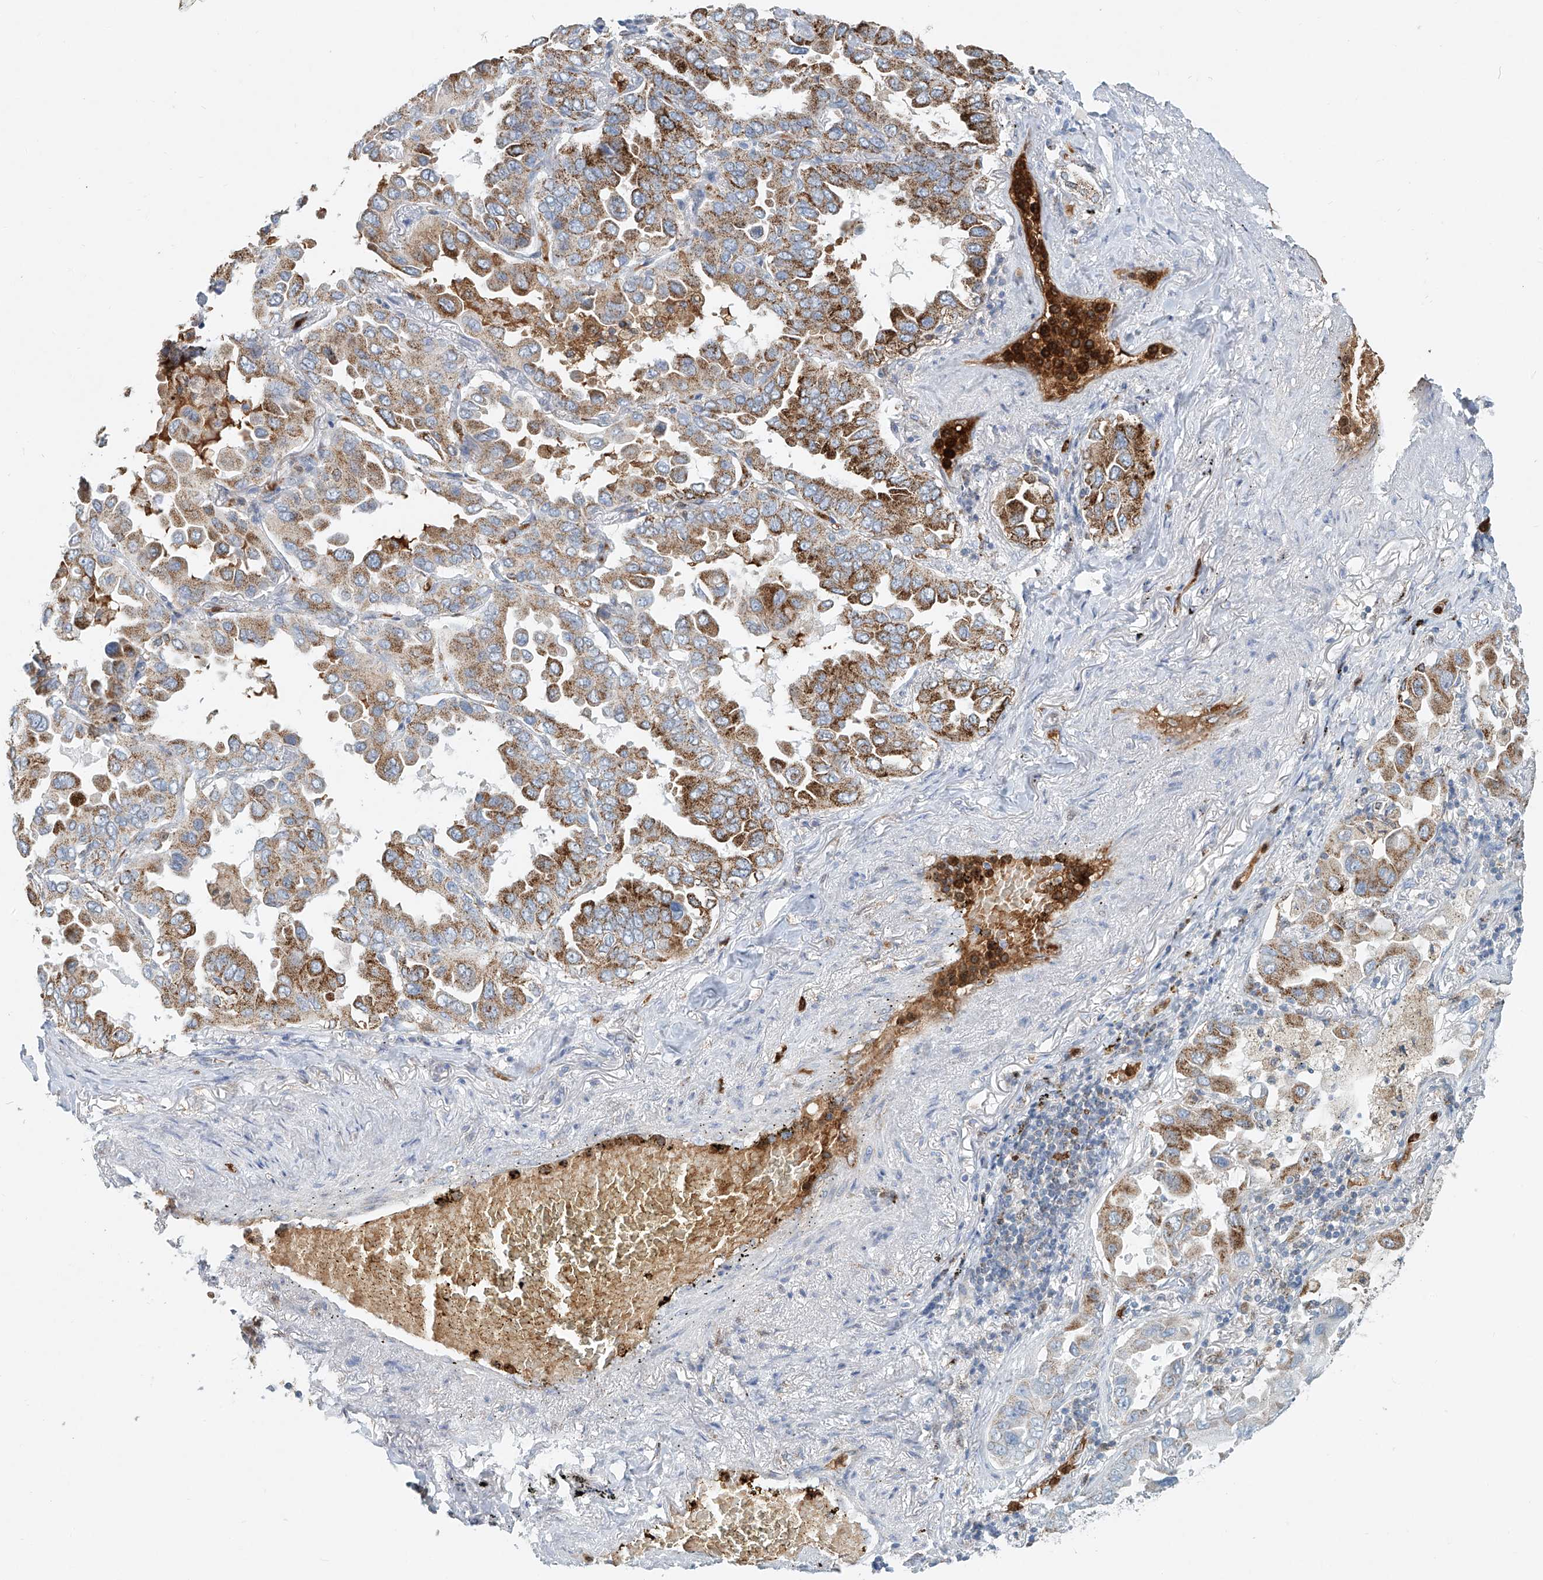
{"staining": {"intensity": "moderate", "quantity": "25%-75%", "location": "cytoplasmic/membranous"}, "tissue": "lung cancer", "cell_type": "Tumor cells", "image_type": "cancer", "snomed": [{"axis": "morphology", "description": "Adenocarcinoma, NOS"}, {"axis": "topography", "description": "Lung"}], "caption": "Tumor cells exhibit medium levels of moderate cytoplasmic/membranous staining in about 25%-75% of cells in human lung cancer. (IHC, brightfield microscopy, high magnification).", "gene": "PTPRA", "patient": {"sex": "male", "age": 64}}